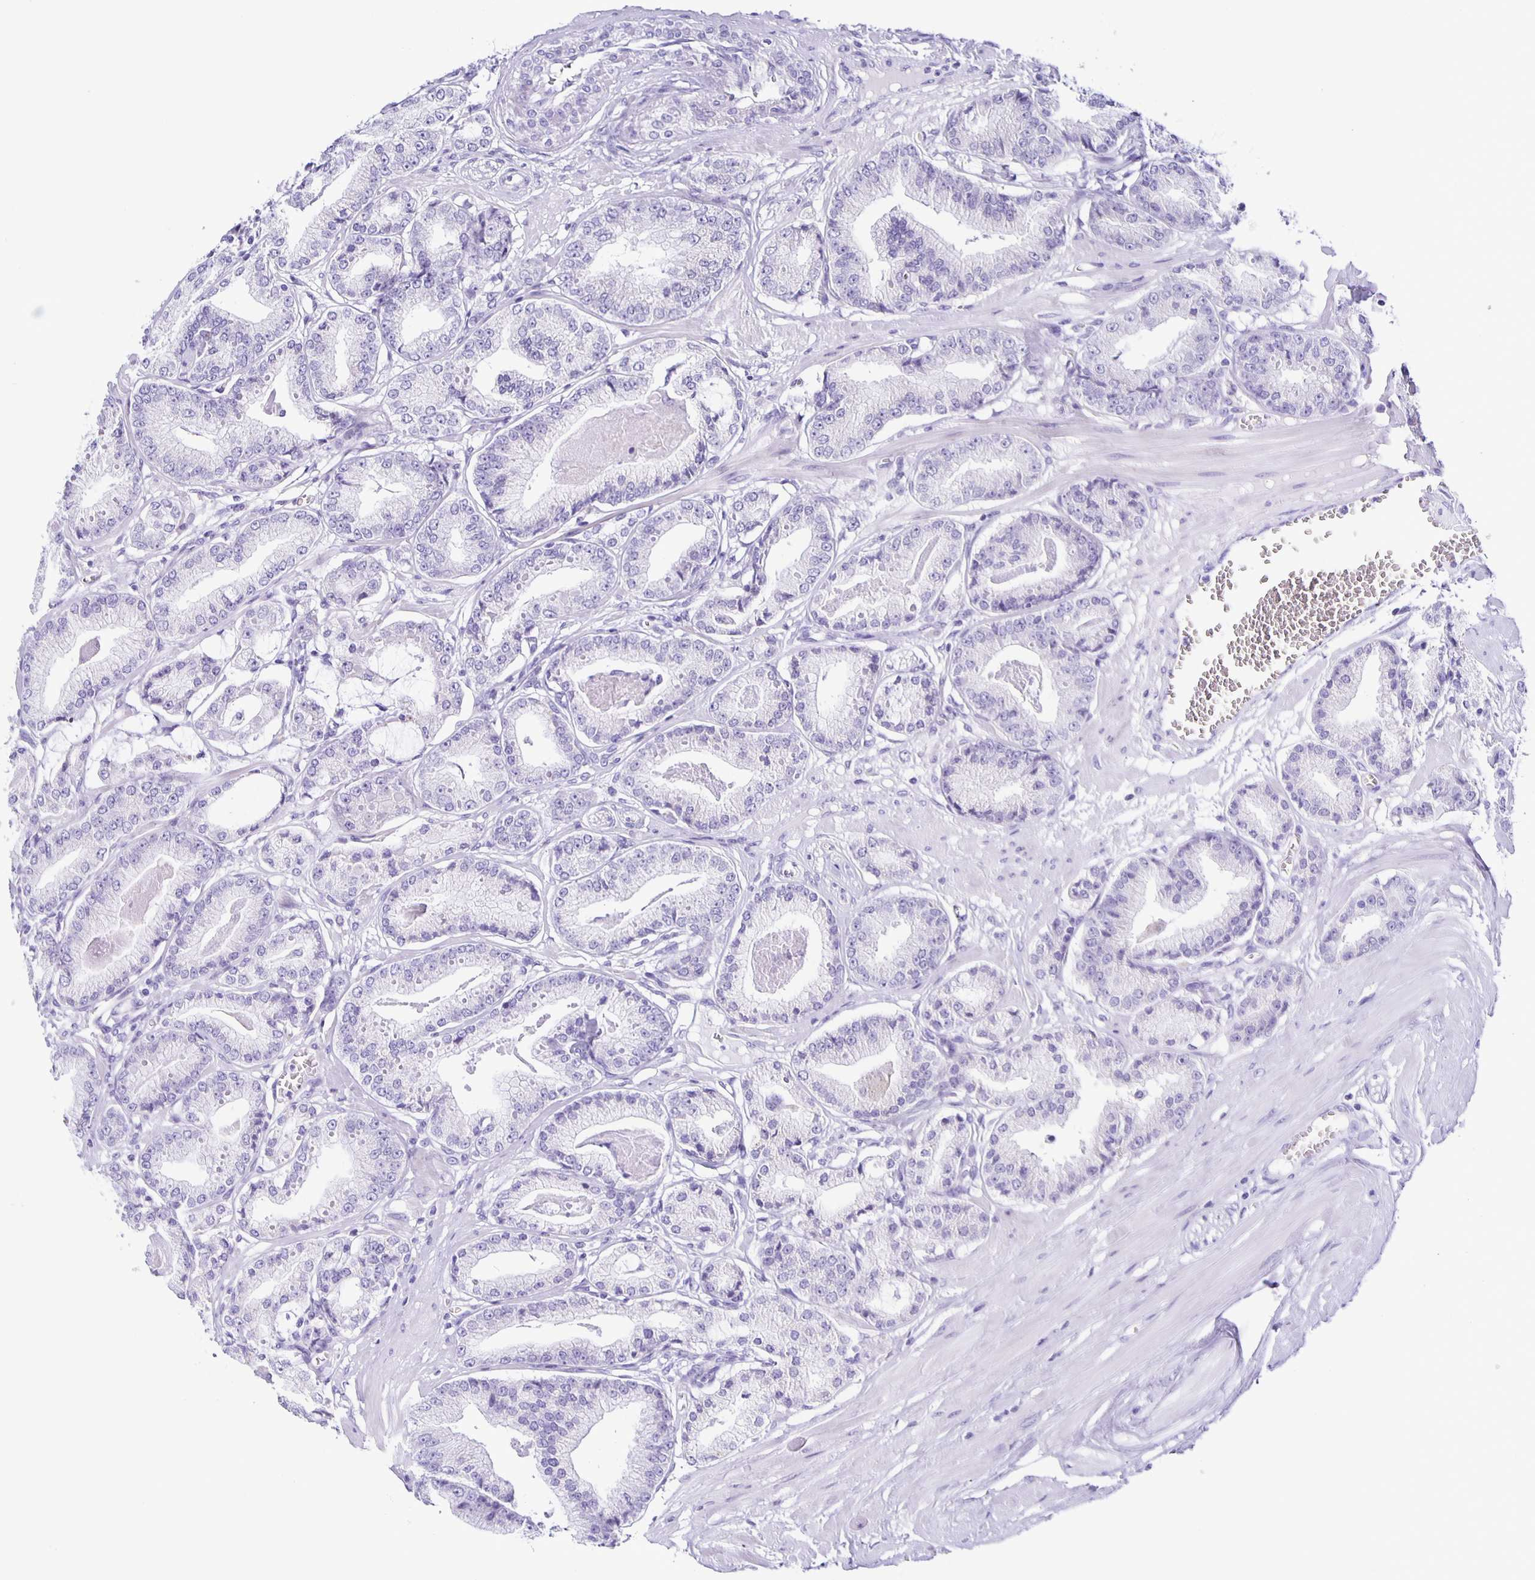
{"staining": {"intensity": "negative", "quantity": "none", "location": "none"}, "tissue": "prostate cancer", "cell_type": "Tumor cells", "image_type": "cancer", "snomed": [{"axis": "morphology", "description": "Adenocarcinoma, High grade"}, {"axis": "topography", "description": "Prostate"}], "caption": "A high-resolution micrograph shows immunohistochemistry staining of prostate cancer, which exhibits no significant positivity in tumor cells.", "gene": "AQP6", "patient": {"sex": "male", "age": 71}}